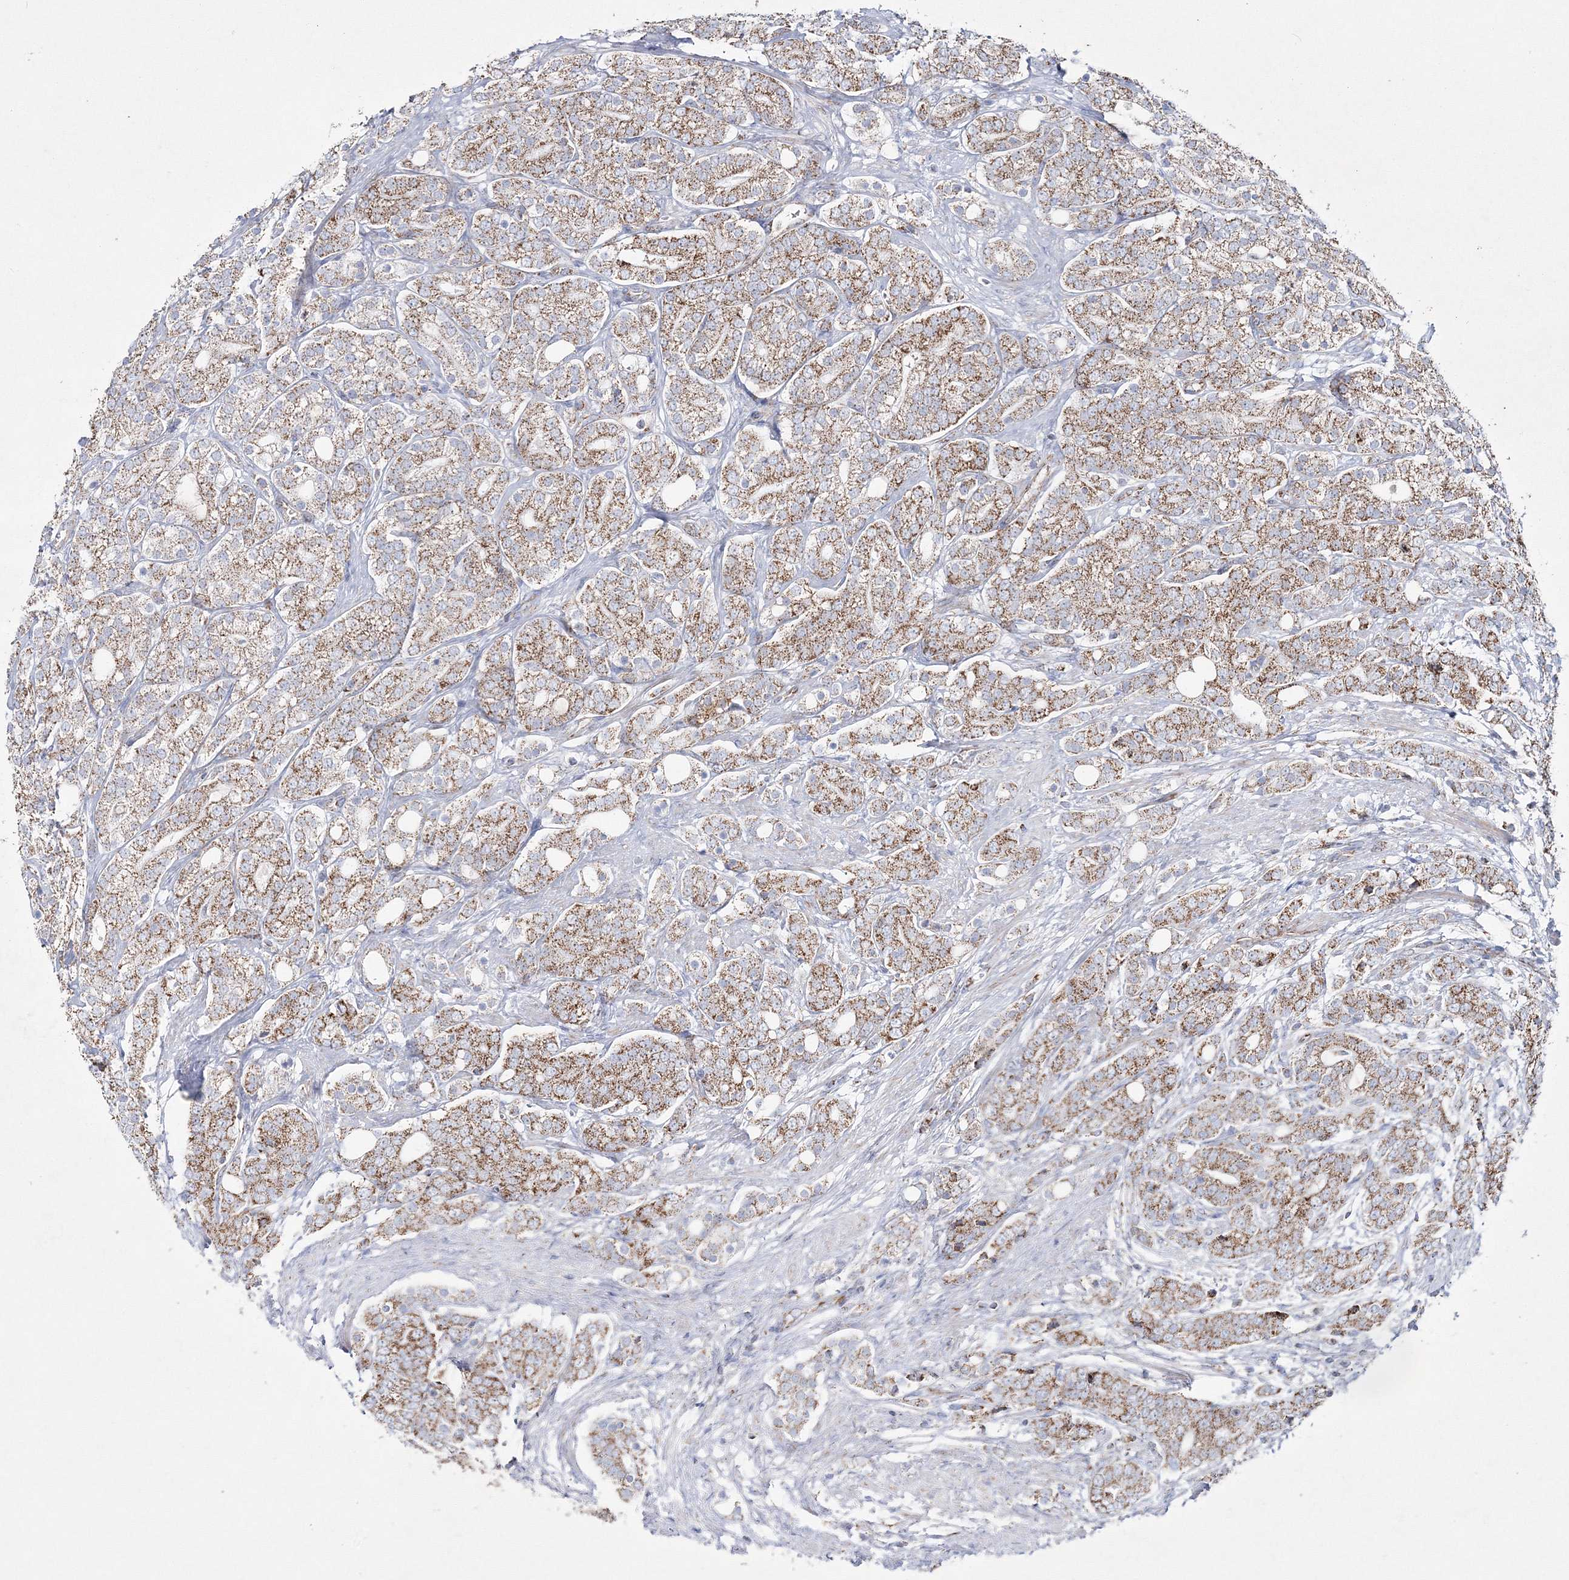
{"staining": {"intensity": "moderate", "quantity": ">75%", "location": "cytoplasmic/membranous"}, "tissue": "prostate cancer", "cell_type": "Tumor cells", "image_type": "cancer", "snomed": [{"axis": "morphology", "description": "Adenocarcinoma, High grade"}, {"axis": "topography", "description": "Prostate"}], "caption": "There is medium levels of moderate cytoplasmic/membranous expression in tumor cells of prostate cancer (high-grade adenocarcinoma), as demonstrated by immunohistochemical staining (brown color).", "gene": "HIBCH", "patient": {"sex": "male", "age": 57}}